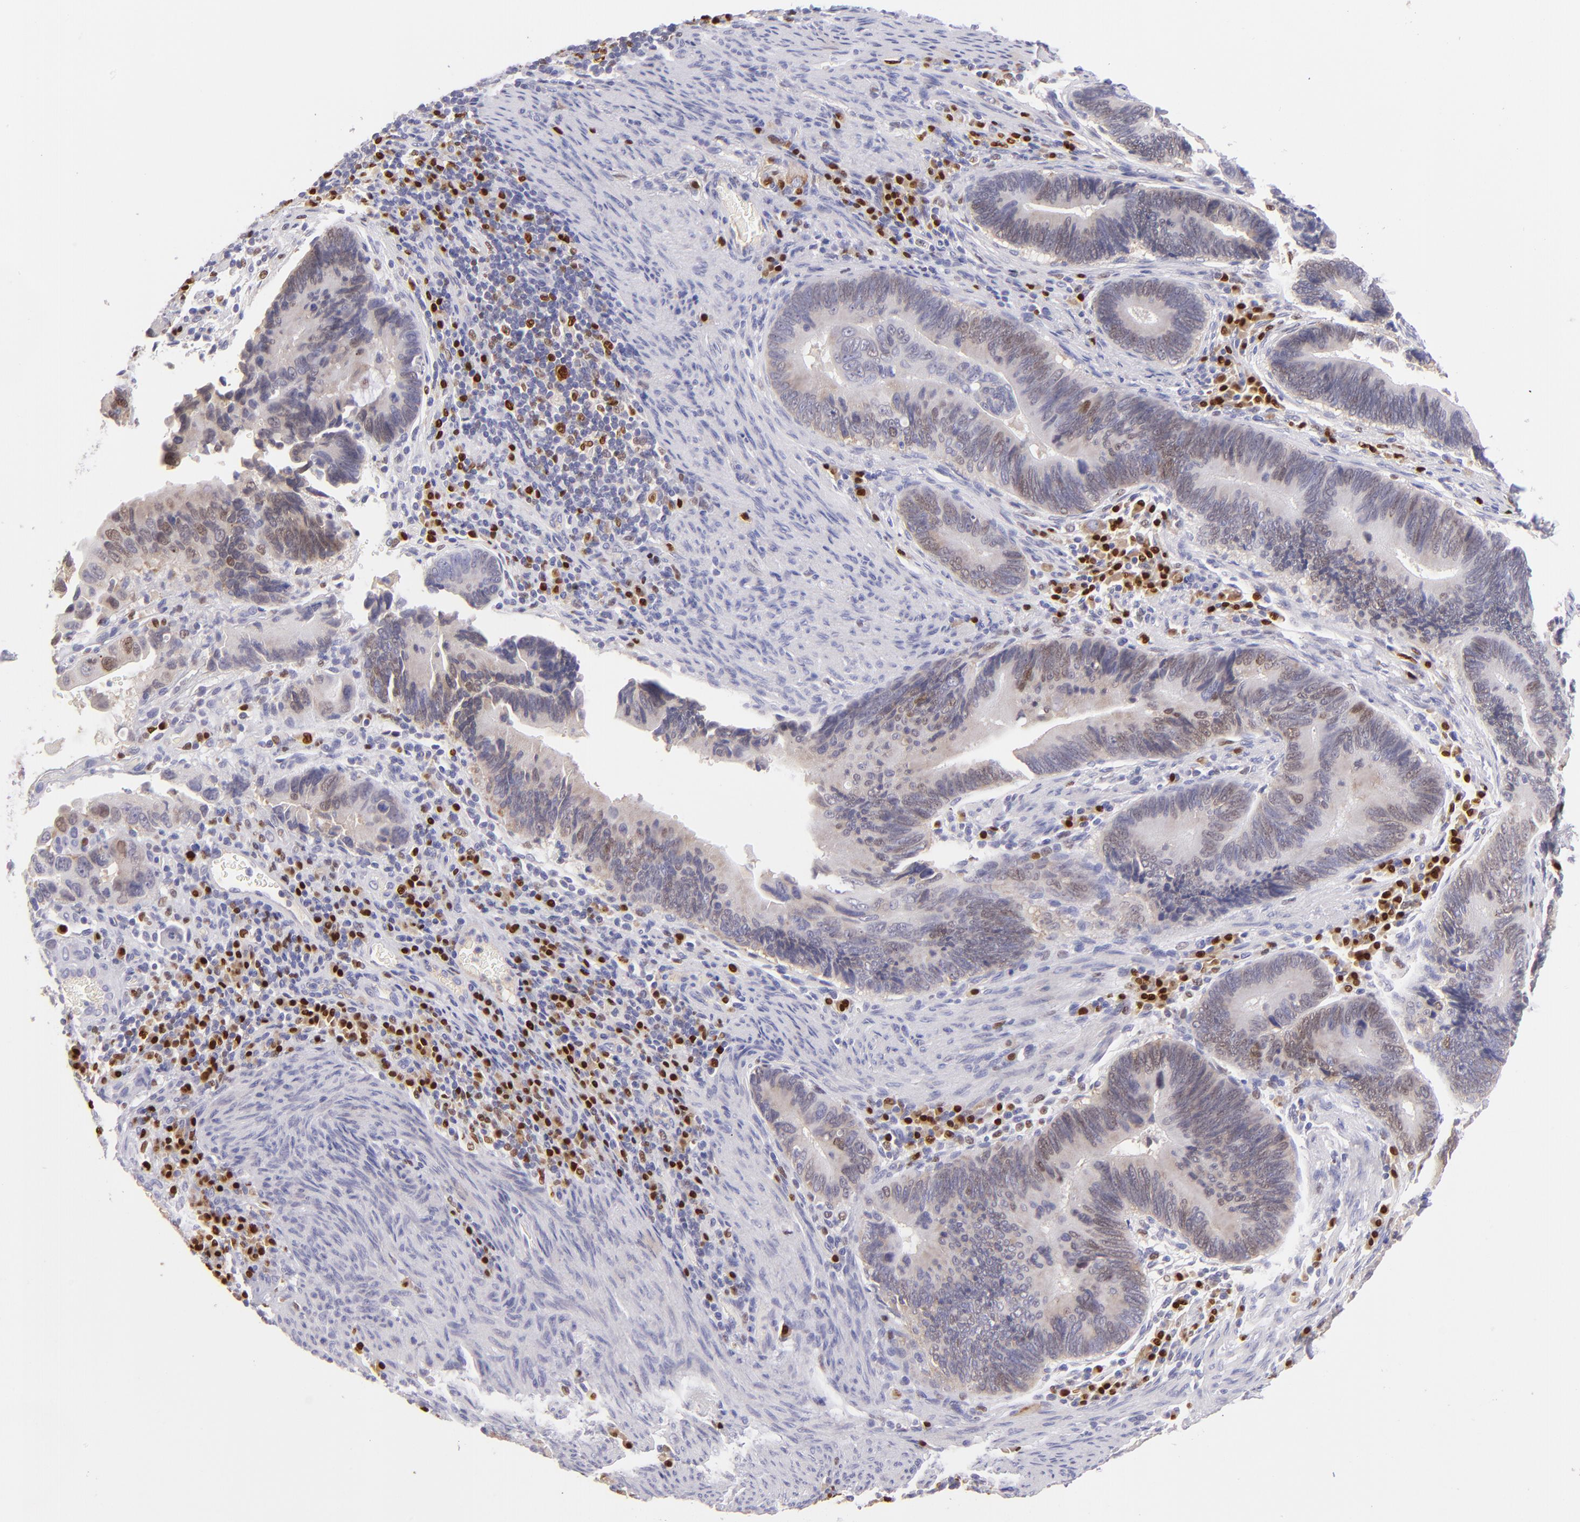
{"staining": {"intensity": "moderate", "quantity": ">75%", "location": "cytoplasmic/membranous"}, "tissue": "pancreatic cancer", "cell_type": "Tumor cells", "image_type": "cancer", "snomed": [{"axis": "morphology", "description": "Adenocarcinoma, NOS"}, {"axis": "topography", "description": "Pancreas"}], "caption": "A medium amount of moderate cytoplasmic/membranous staining is present in approximately >75% of tumor cells in pancreatic cancer tissue. (Brightfield microscopy of DAB IHC at high magnification).", "gene": "IRF8", "patient": {"sex": "female", "age": 70}}